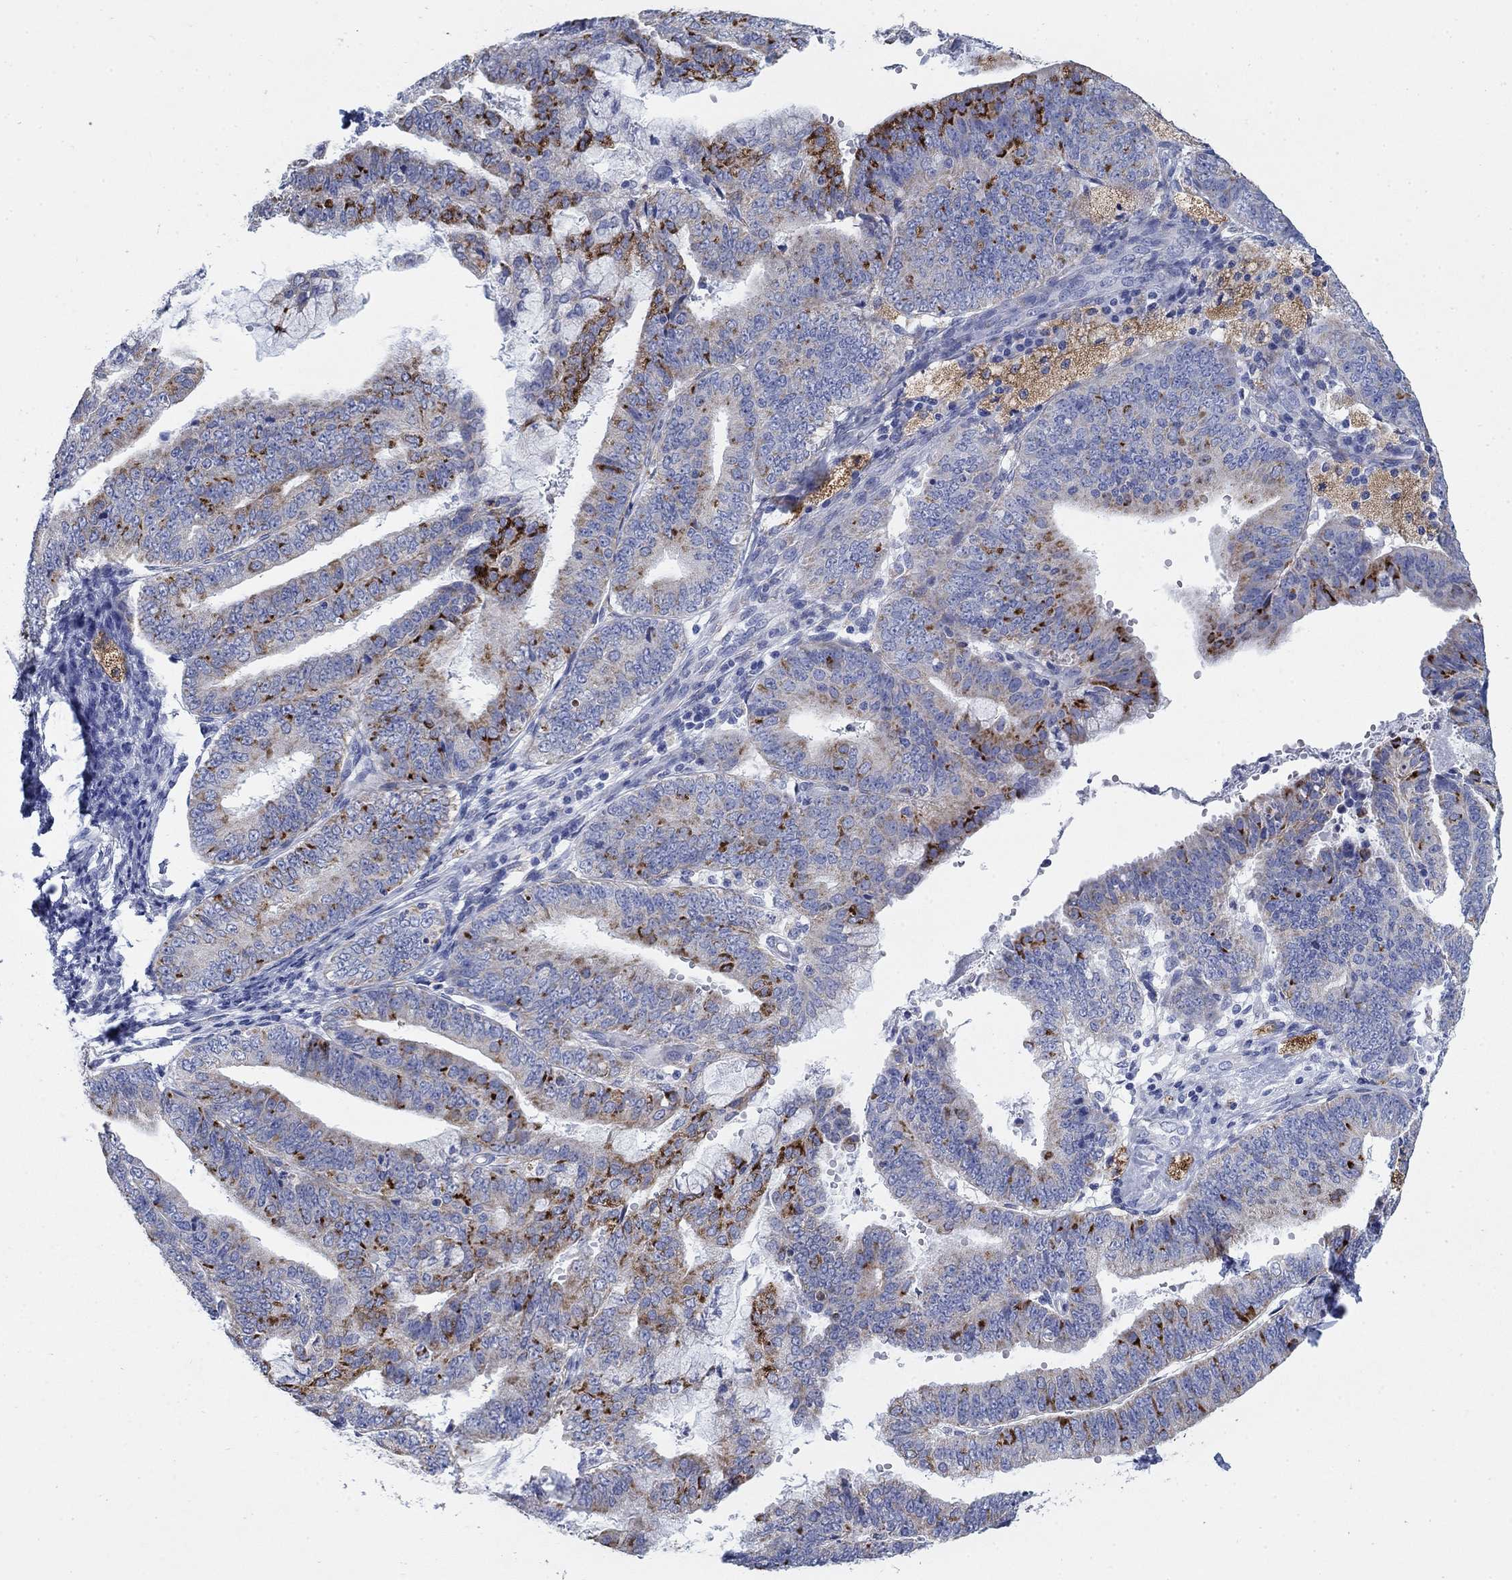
{"staining": {"intensity": "strong", "quantity": "<25%", "location": "cytoplasmic/membranous"}, "tissue": "endometrial cancer", "cell_type": "Tumor cells", "image_type": "cancer", "snomed": [{"axis": "morphology", "description": "Adenocarcinoma, NOS"}, {"axis": "topography", "description": "Endometrium"}], "caption": "Immunohistochemical staining of endometrial cancer exhibits medium levels of strong cytoplasmic/membranous protein staining in about <25% of tumor cells.", "gene": "SCCPDH", "patient": {"sex": "female", "age": 63}}